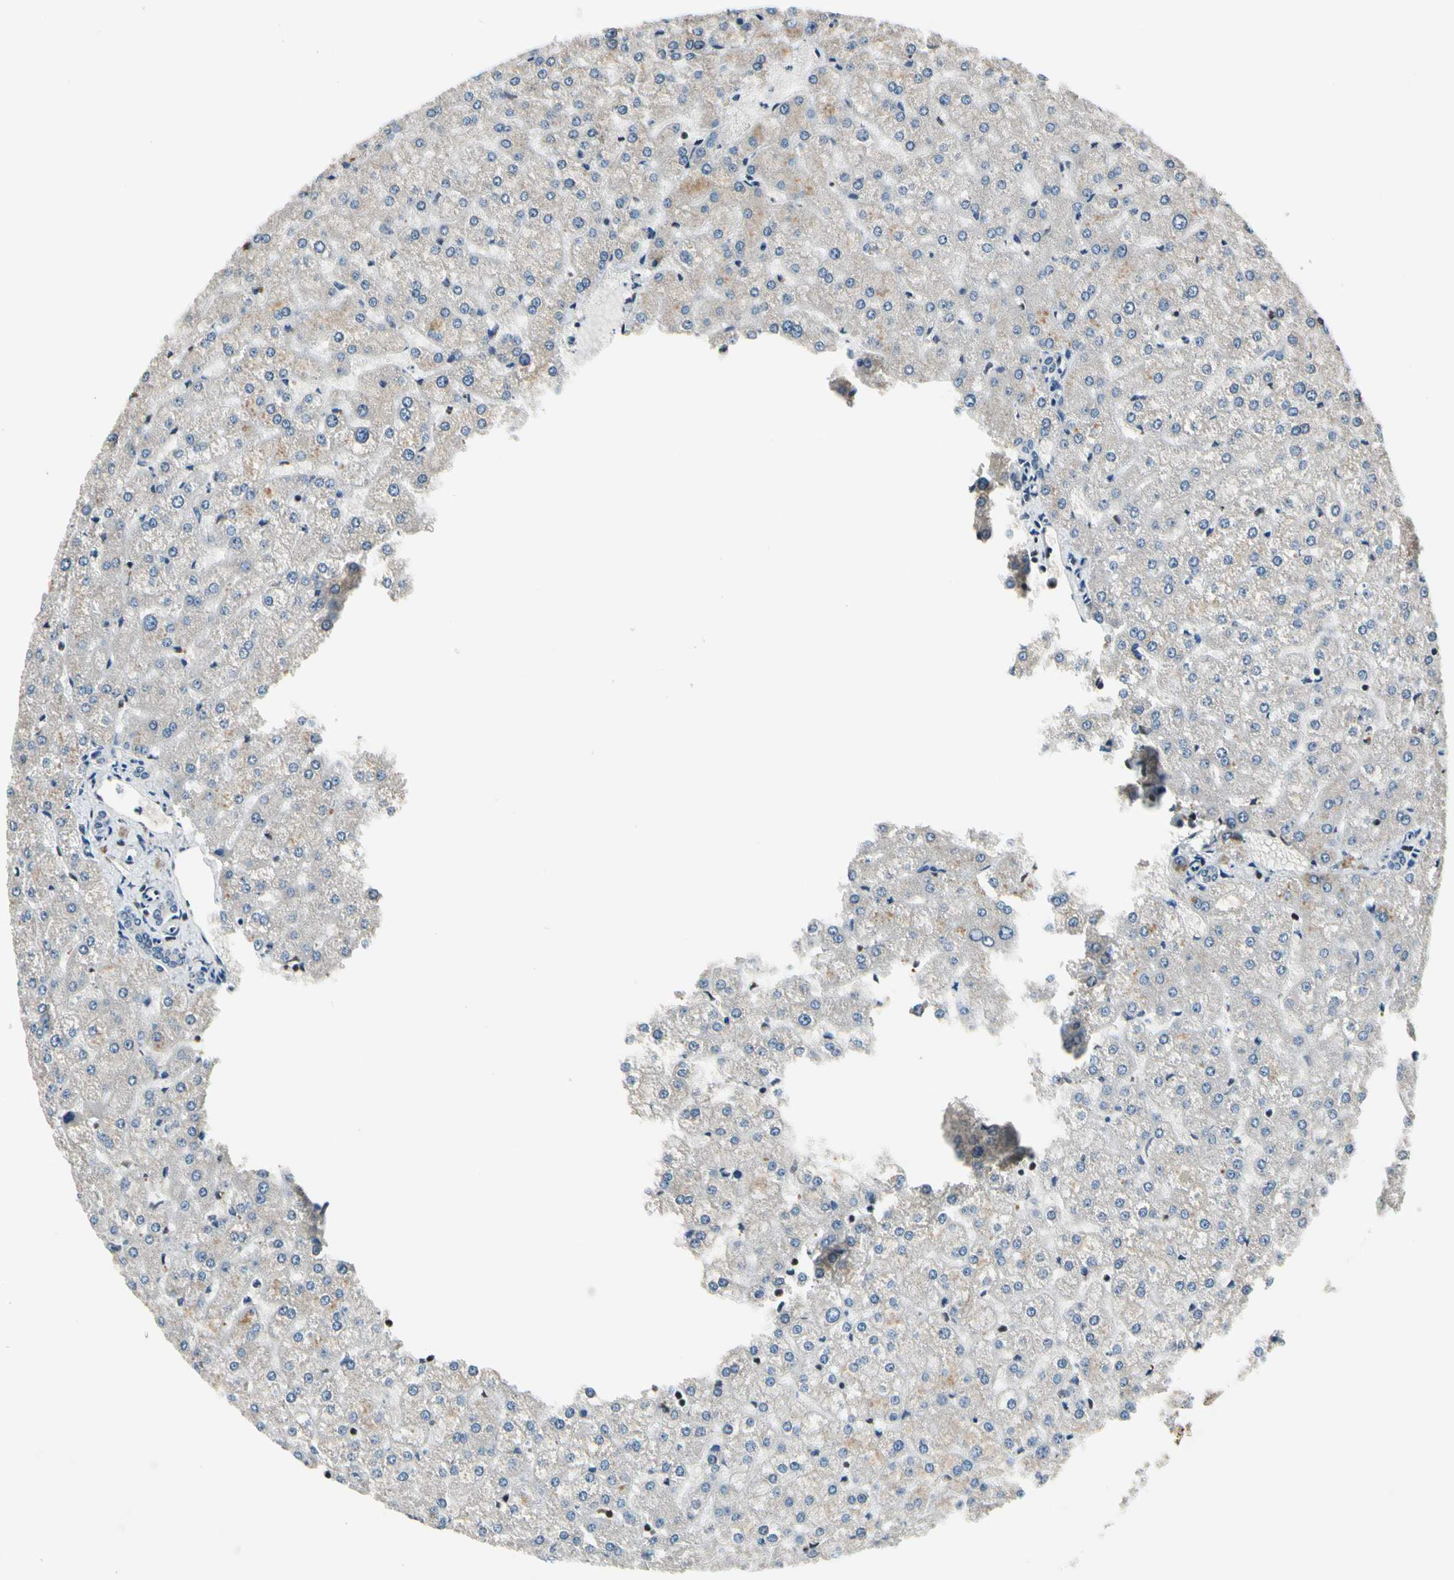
{"staining": {"intensity": "negative", "quantity": "none", "location": "none"}, "tissue": "liver", "cell_type": "Cholangiocytes", "image_type": "normal", "snomed": [{"axis": "morphology", "description": "Normal tissue, NOS"}, {"axis": "topography", "description": "Liver"}], "caption": "The image displays no significant expression in cholangiocytes of liver. (DAB IHC, high magnification).", "gene": "RECQL", "patient": {"sex": "female", "age": 32}}